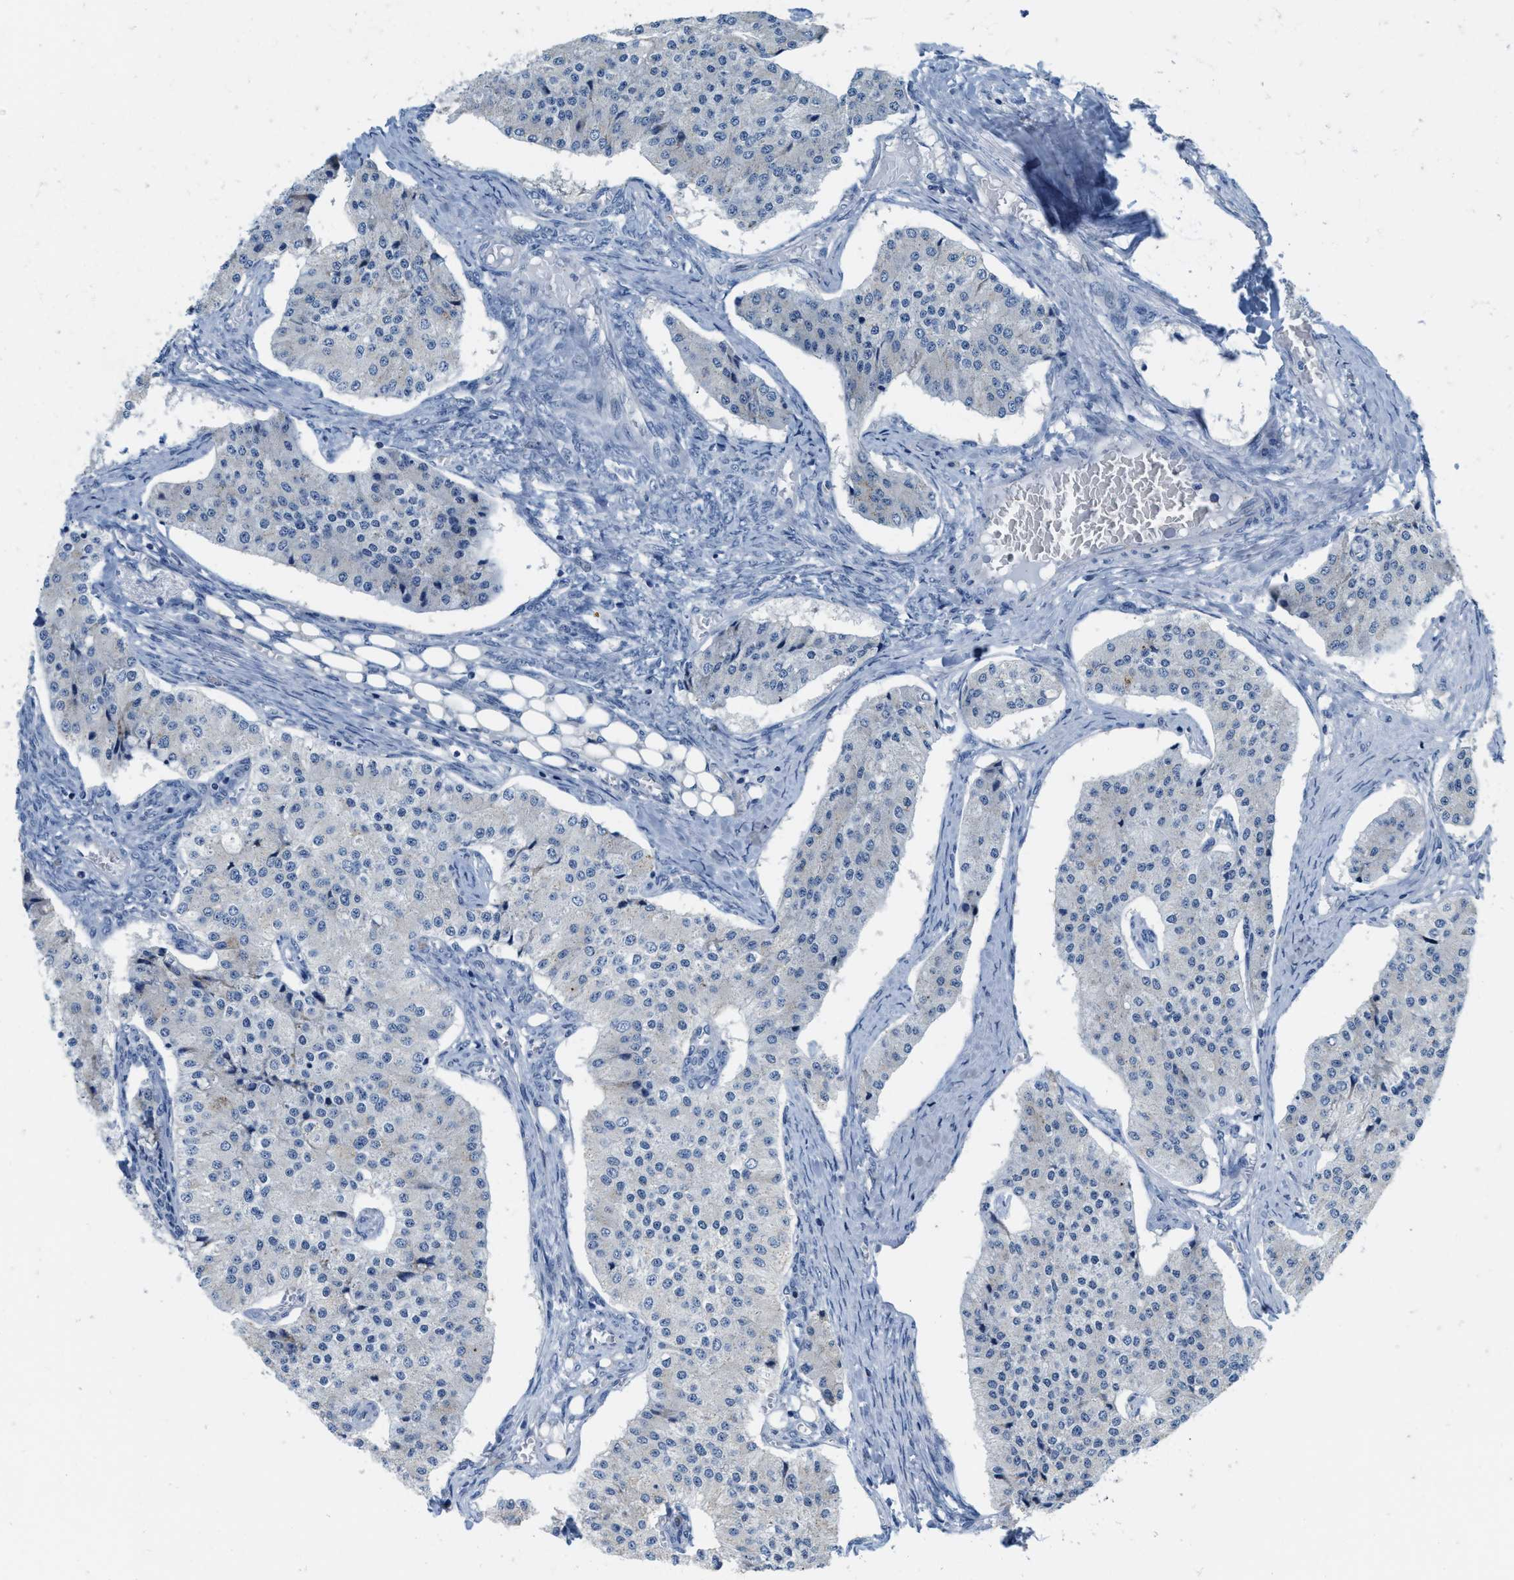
{"staining": {"intensity": "negative", "quantity": "none", "location": "none"}, "tissue": "carcinoid", "cell_type": "Tumor cells", "image_type": "cancer", "snomed": [{"axis": "morphology", "description": "Carcinoid, malignant, NOS"}, {"axis": "topography", "description": "Colon"}], "caption": "Immunohistochemistry (IHC) histopathology image of human carcinoid (malignant) stained for a protein (brown), which reveals no expression in tumor cells.", "gene": "ABCB11", "patient": {"sex": "female", "age": 52}}